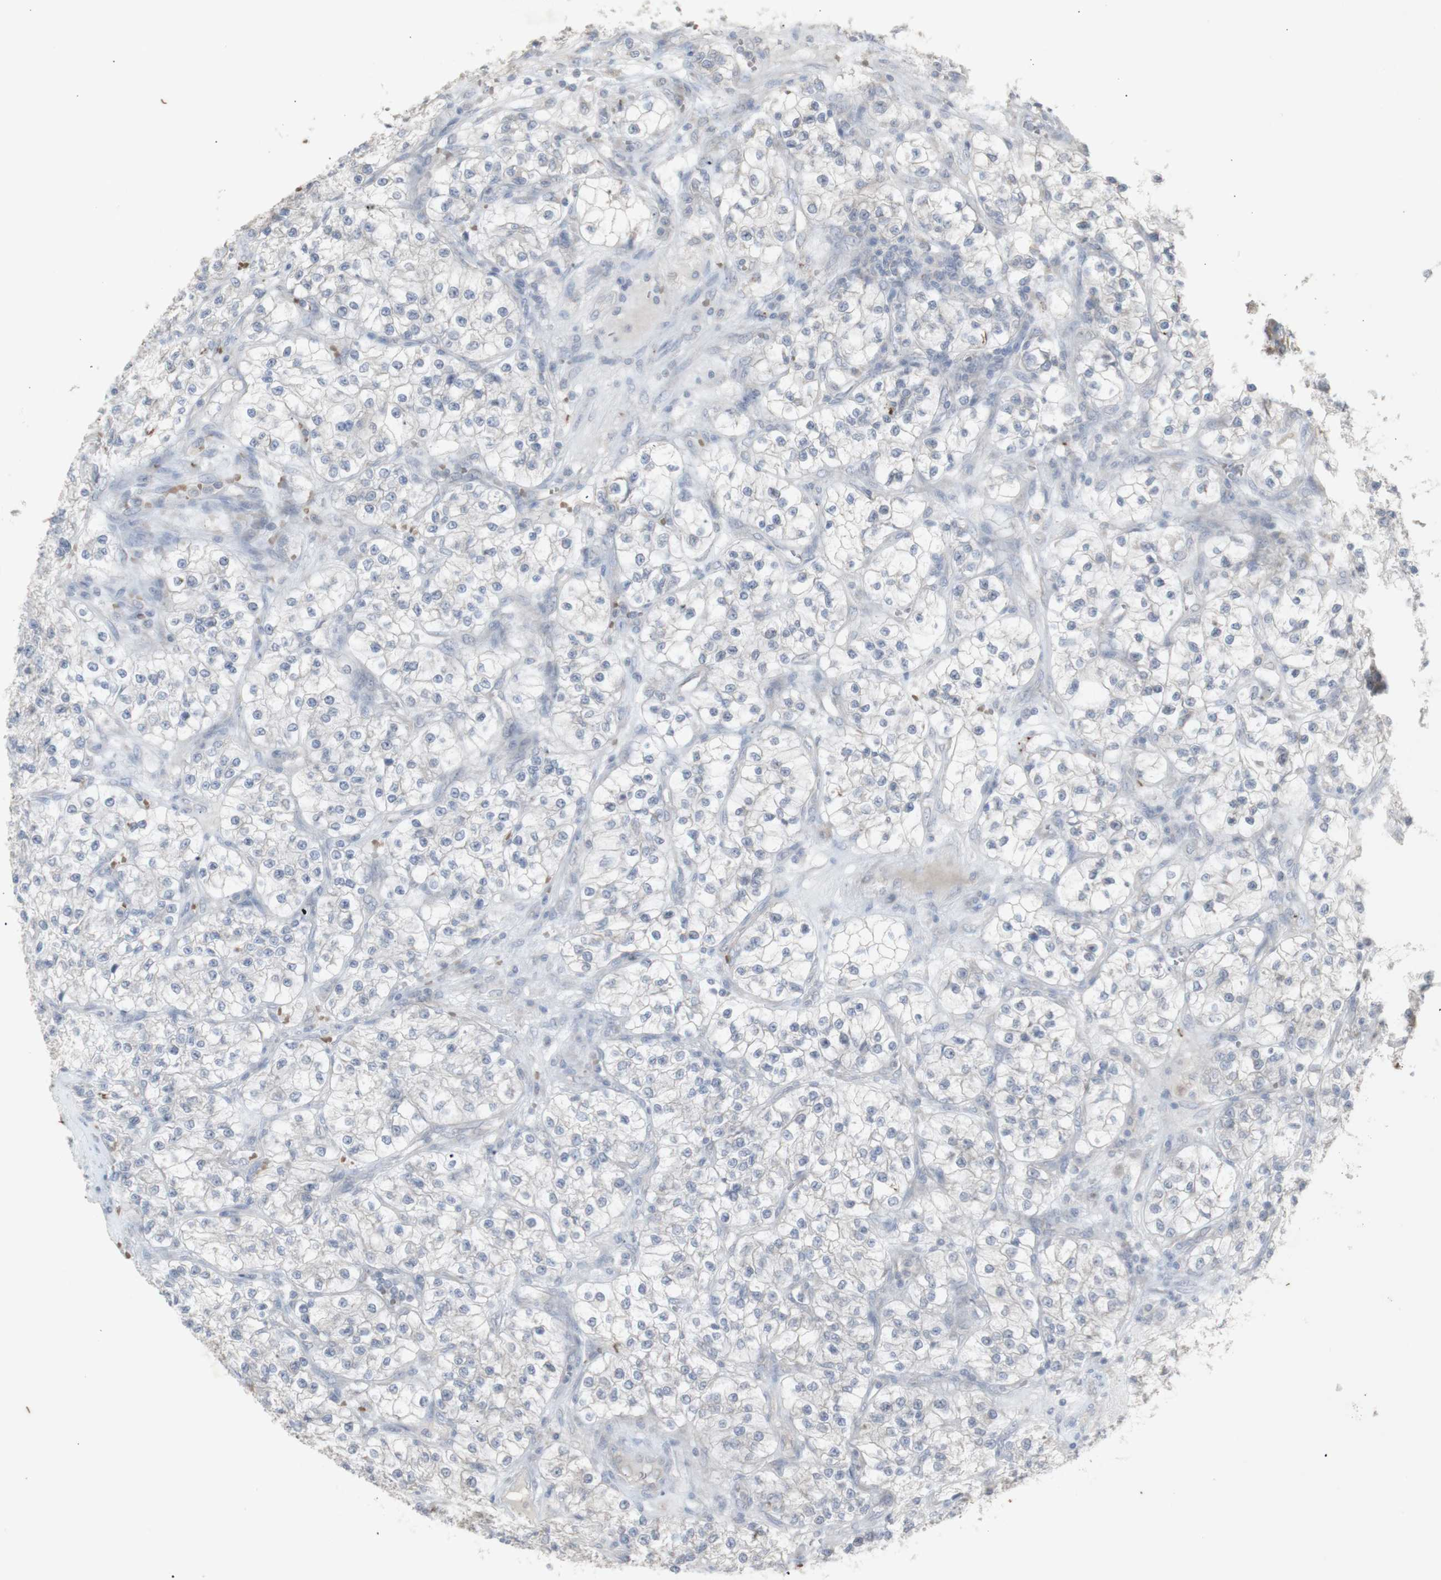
{"staining": {"intensity": "weak", "quantity": "25%-75%", "location": "cytoplasmic/membranous"}, "tissue": "renal cancer", "cell_type": "Tumor cells", "image_type": "cancer", "snomed": [{"axis": "morphology", "description": "Adenocarcinoma, NOS"}, {"axis": "topography", "description": "Kidney"}], "caption": "DAB immunohistochemical staining of renal cancer (adenocarcinoma) exhibits weak cytoplasmic/membranous protein staining in approximately 25%-75% of tumor cells.", "gene": "INS", "patient": {"sex": "female", "age": 57}}